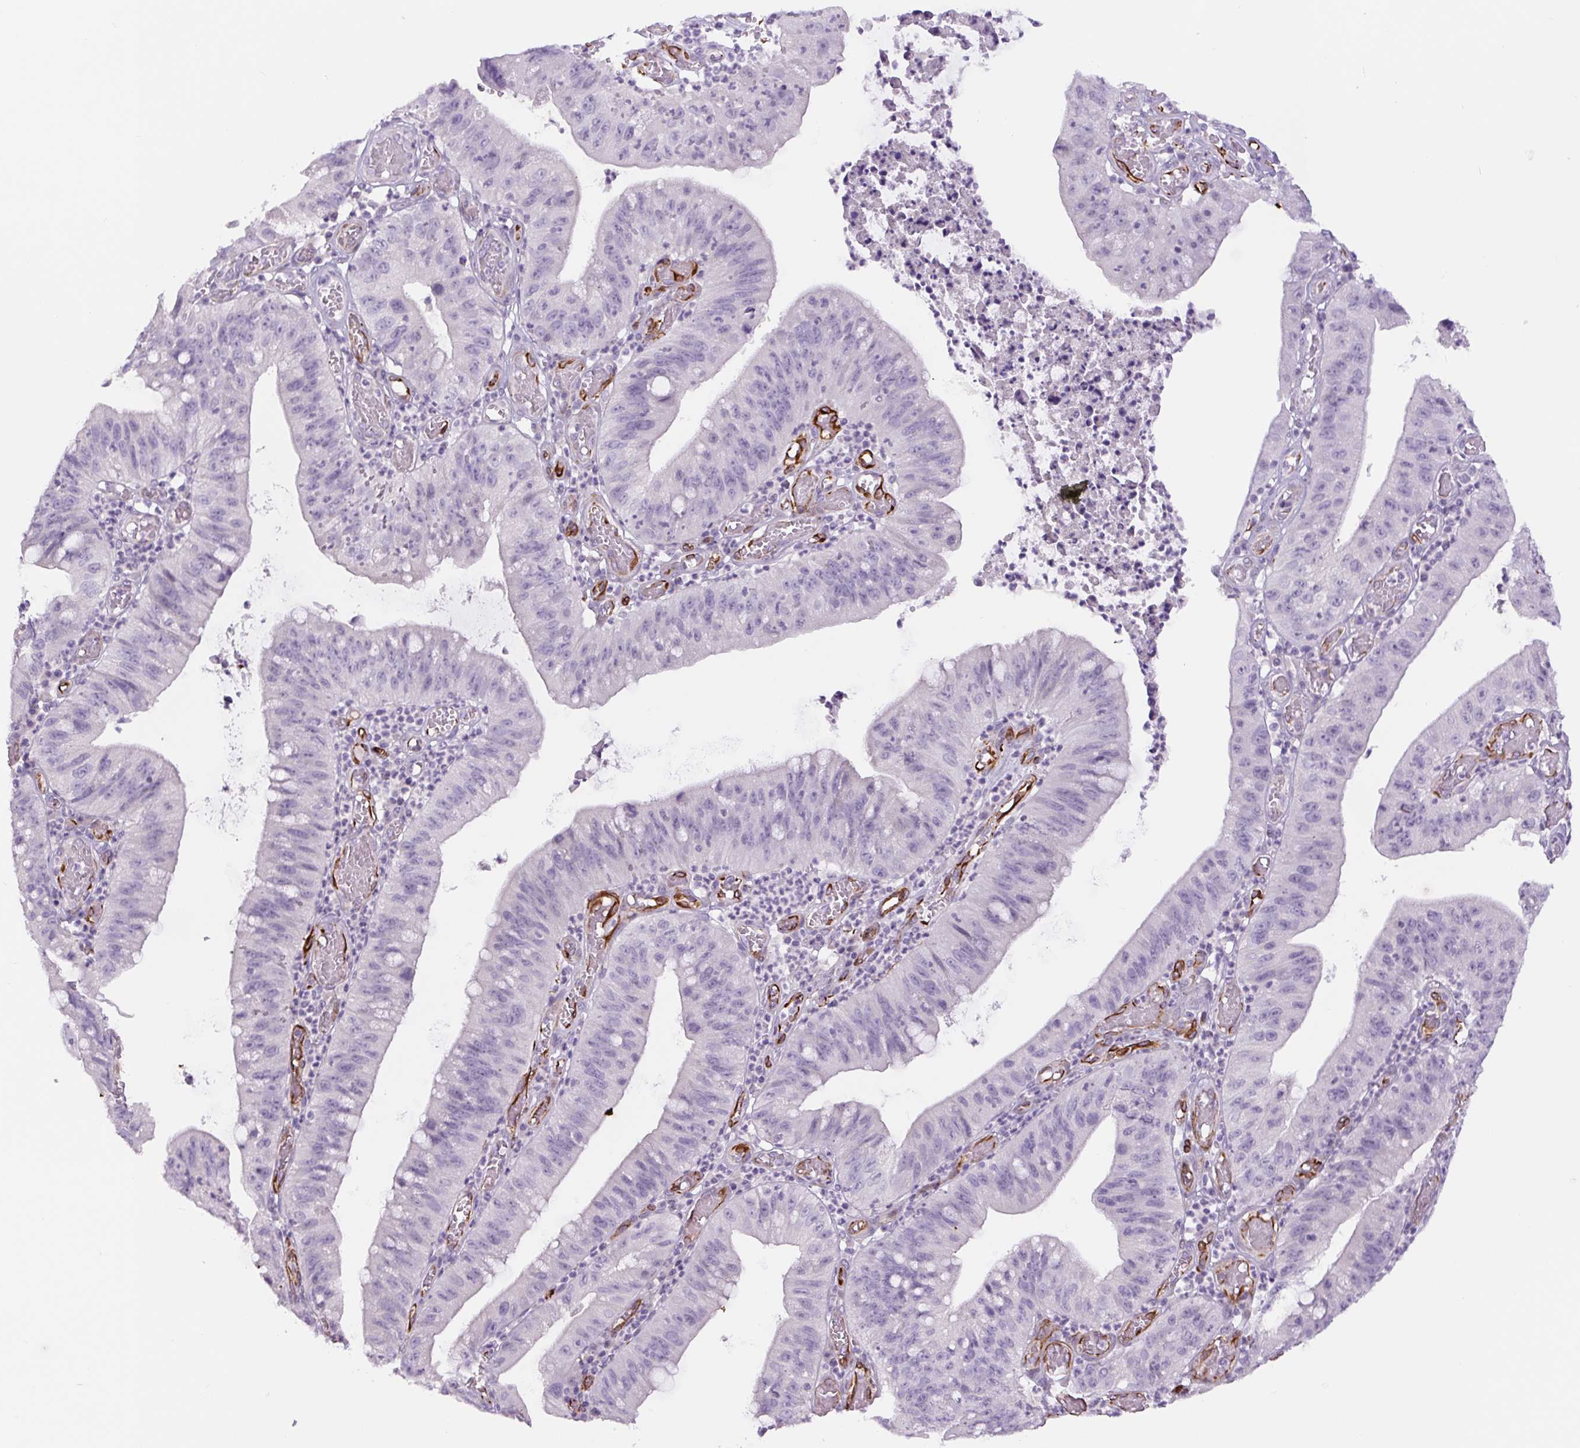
{"staining": {"intensity": "negative", "quantity": "none", "location": "none"}, "tissue": "stomach cancer", "cell_type": "Tumor cells", "image_type": "cancer", "snomed": [{"axis": "morphology", "description": "Adenocarcinoma, NOS"}, {"axis": "topography", "description": "Stomach"}], "caption": "Protein analysis of stomach cancer (adenocarcinoma) shows no significant positivity in tumor cells.", "gene": "NES", "patient": {"sex": "male", "age": 59}}